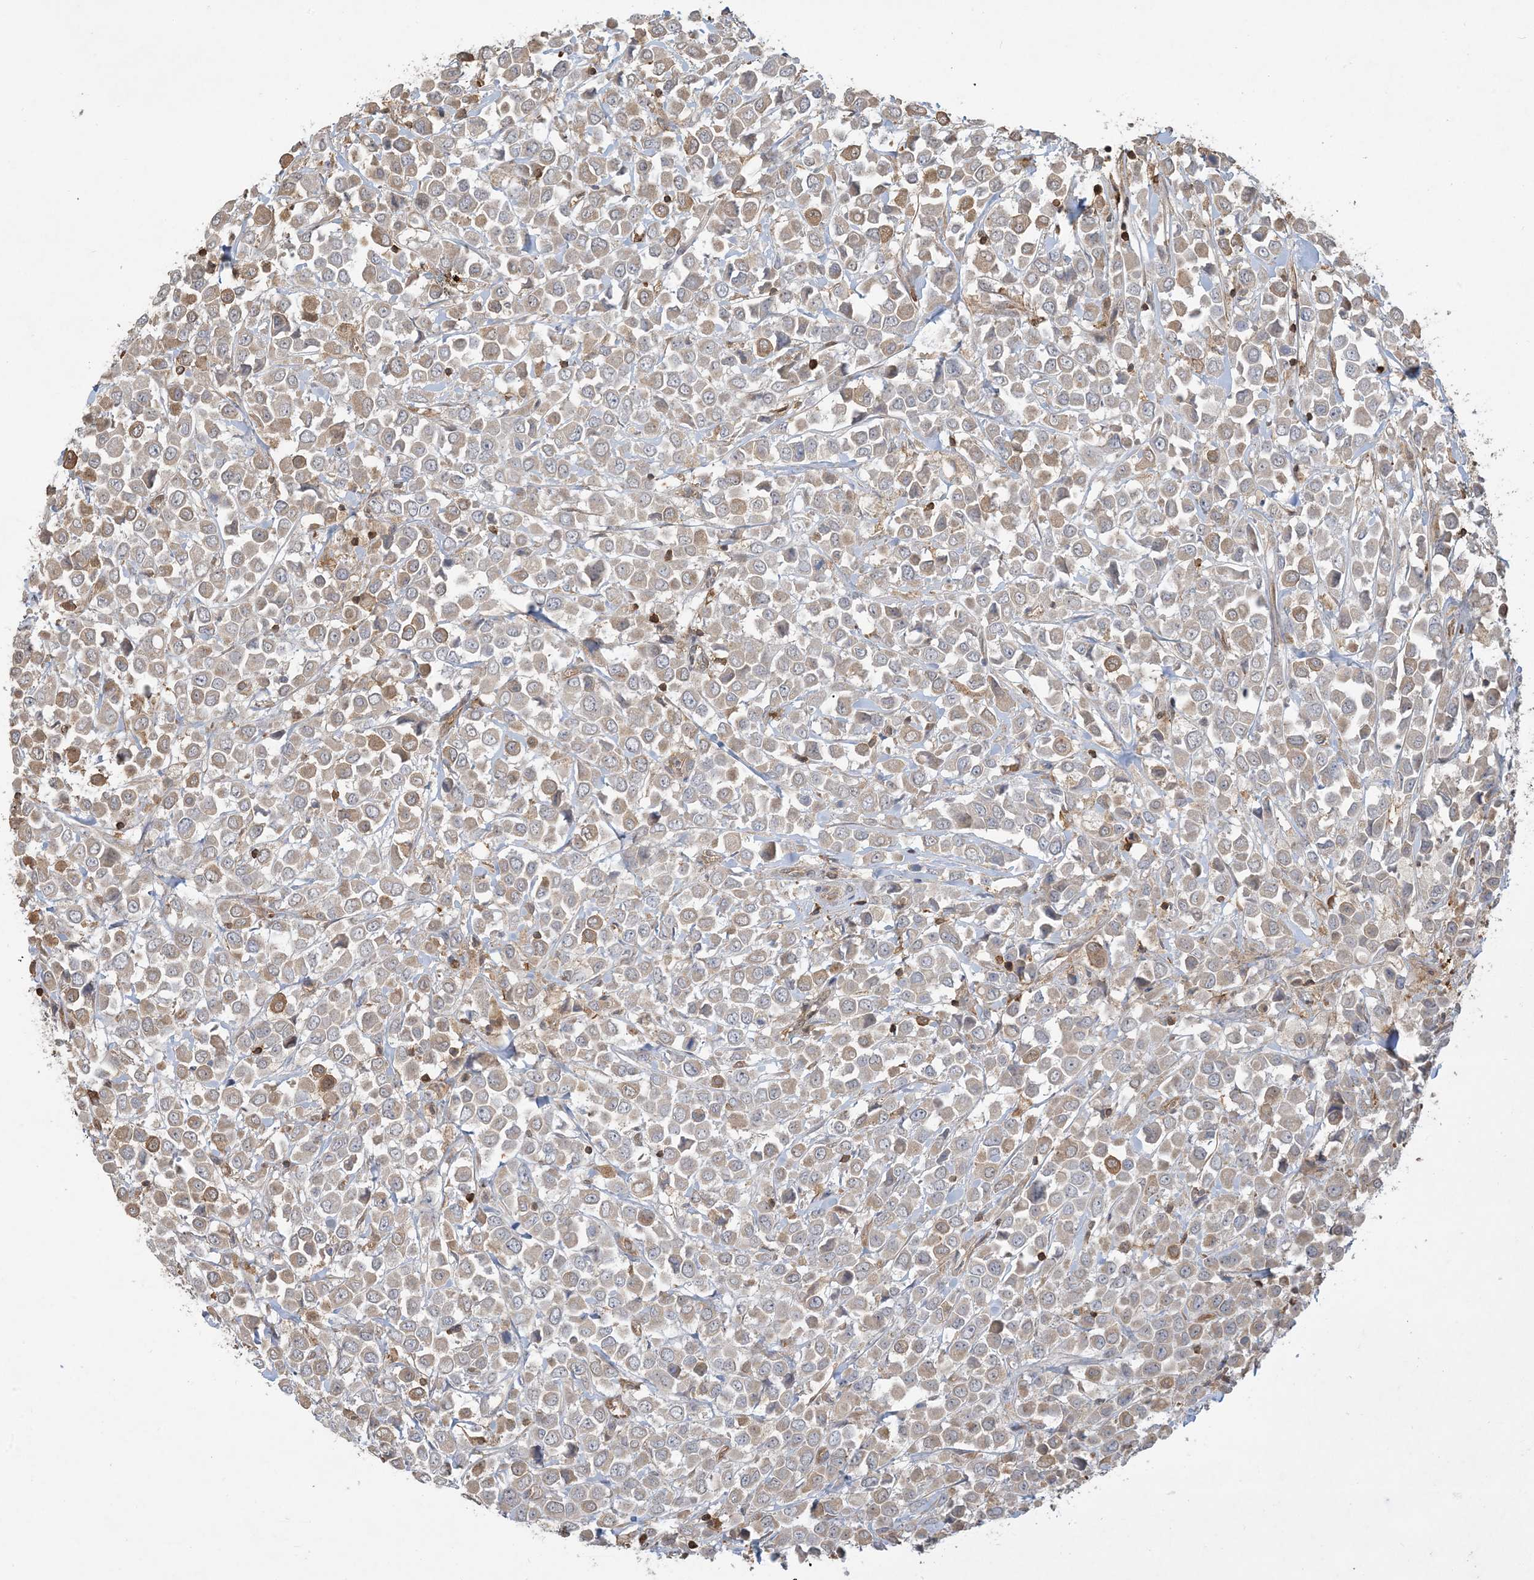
{"staining": {"intensity": "weak", "quantity": "25%-75%", "location": "cytoplasmic/membranous"}, "tissue": "breast cancer", "cell_type": "Tumor cells", "image_type": "cancer", "snomed": [{"axis": "morphology", "description": "Duct carcinoma"}, {"axis": "topography", "description": "Breast"}], "caption": "Immunohistochemical staining of breast invasive ductal carcinoma reveals low levels of weak cytoplasmic/membranous protein expression in about 25%-75% of tumor cells.", "gene": "TMSB4X", "patient": {"sex": "female", "age": 61}}